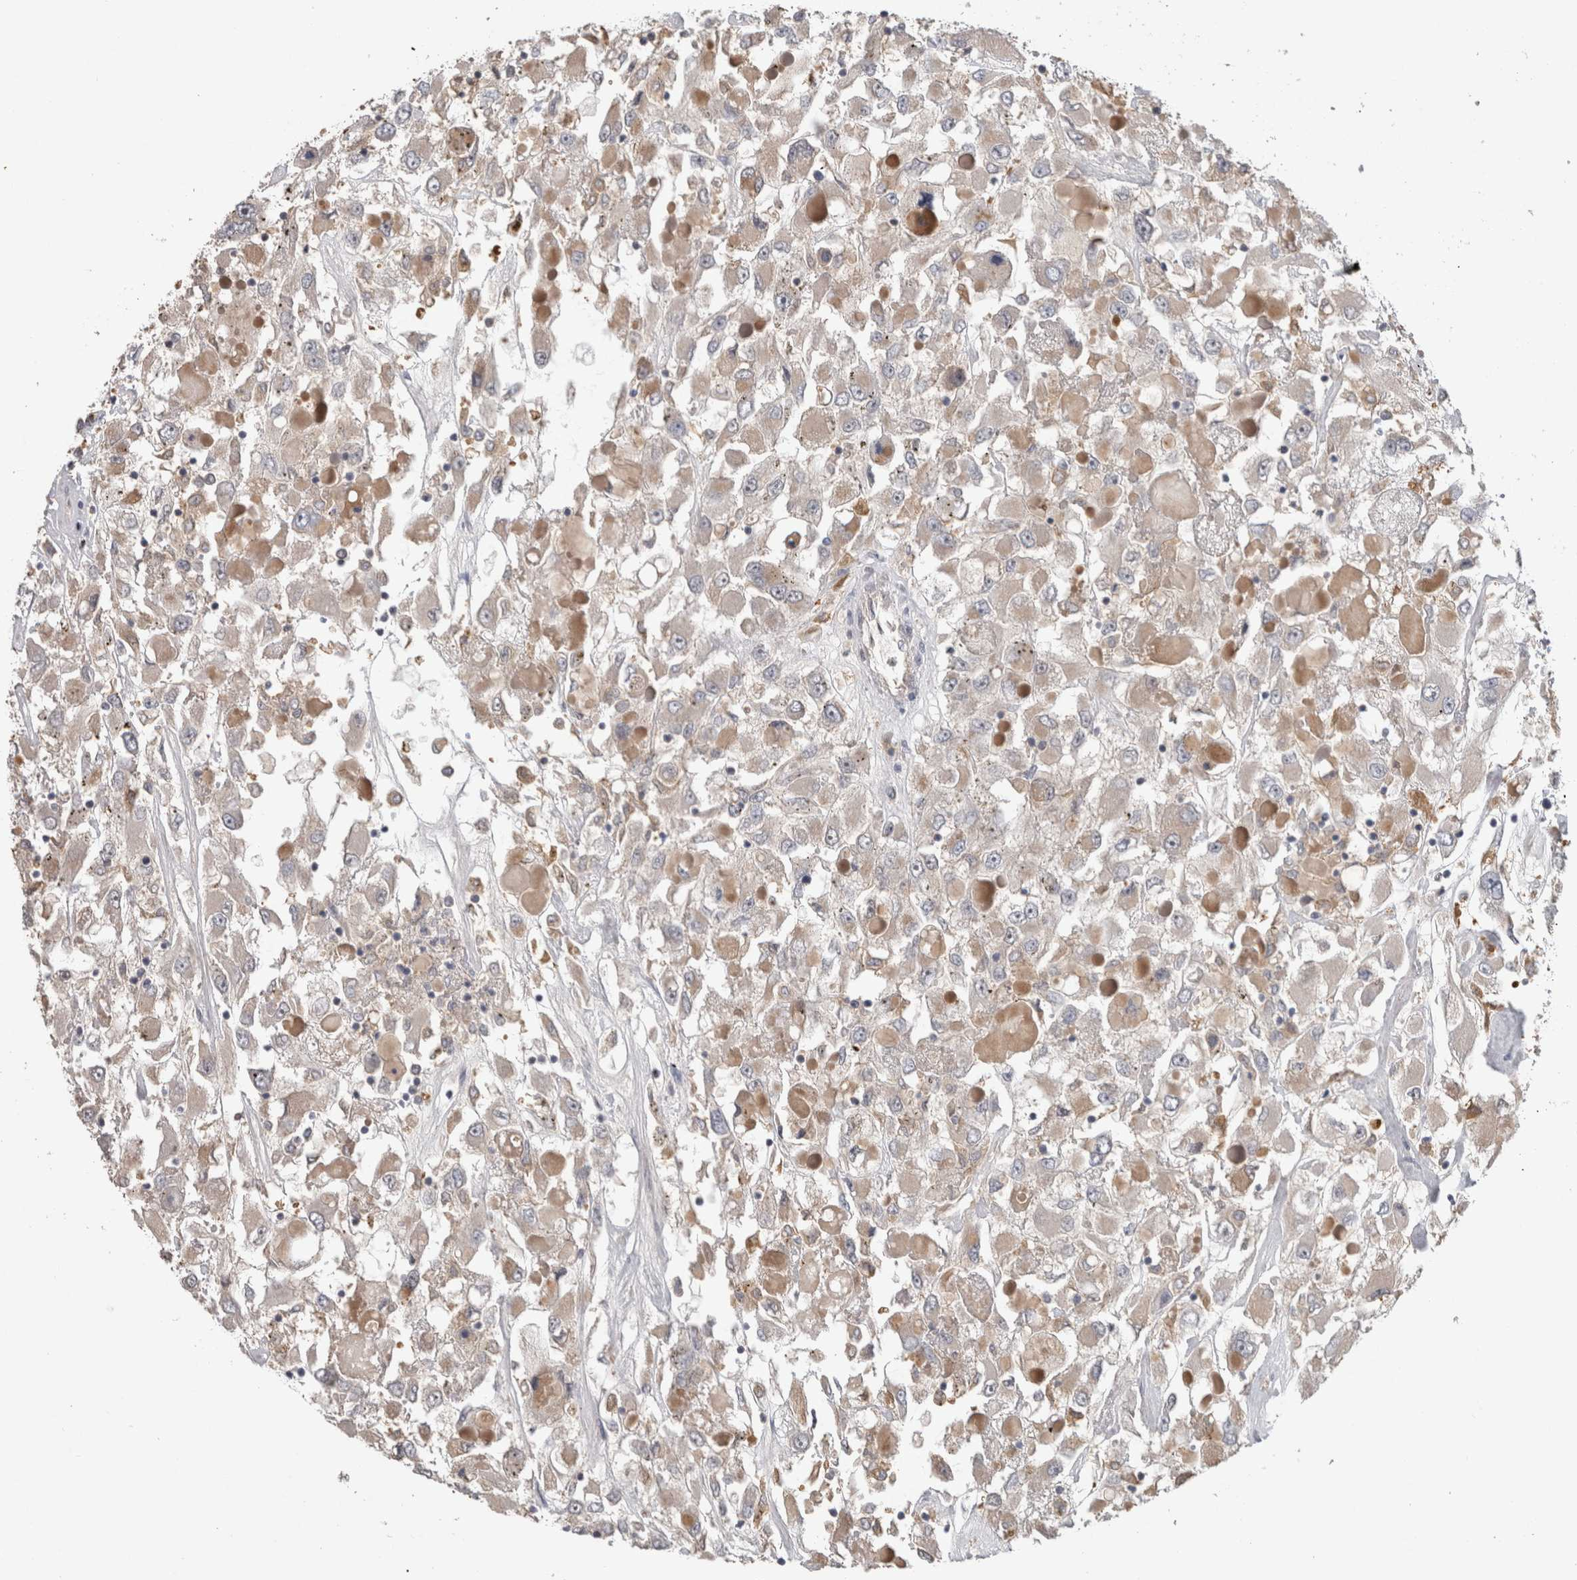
{"staining": {"intensity": "weak", "quantity": "<25%", "location": "cytoplasmic/membranous"}, "tissue": "renal cancer", "cell_type": "Tumor cells", "image_type": "cancer", "snomed": [{"axis": "morphology", "description": "Adenocarcinoma, NOS"}, {"axis": "topography", "description": "Kidney"}], "caption": "Tumor cells are negative for brown protein staining in adenocarcinoma (renal).", "gene": "TARBP1", "patient": {"sex": "female", "age": 52}}